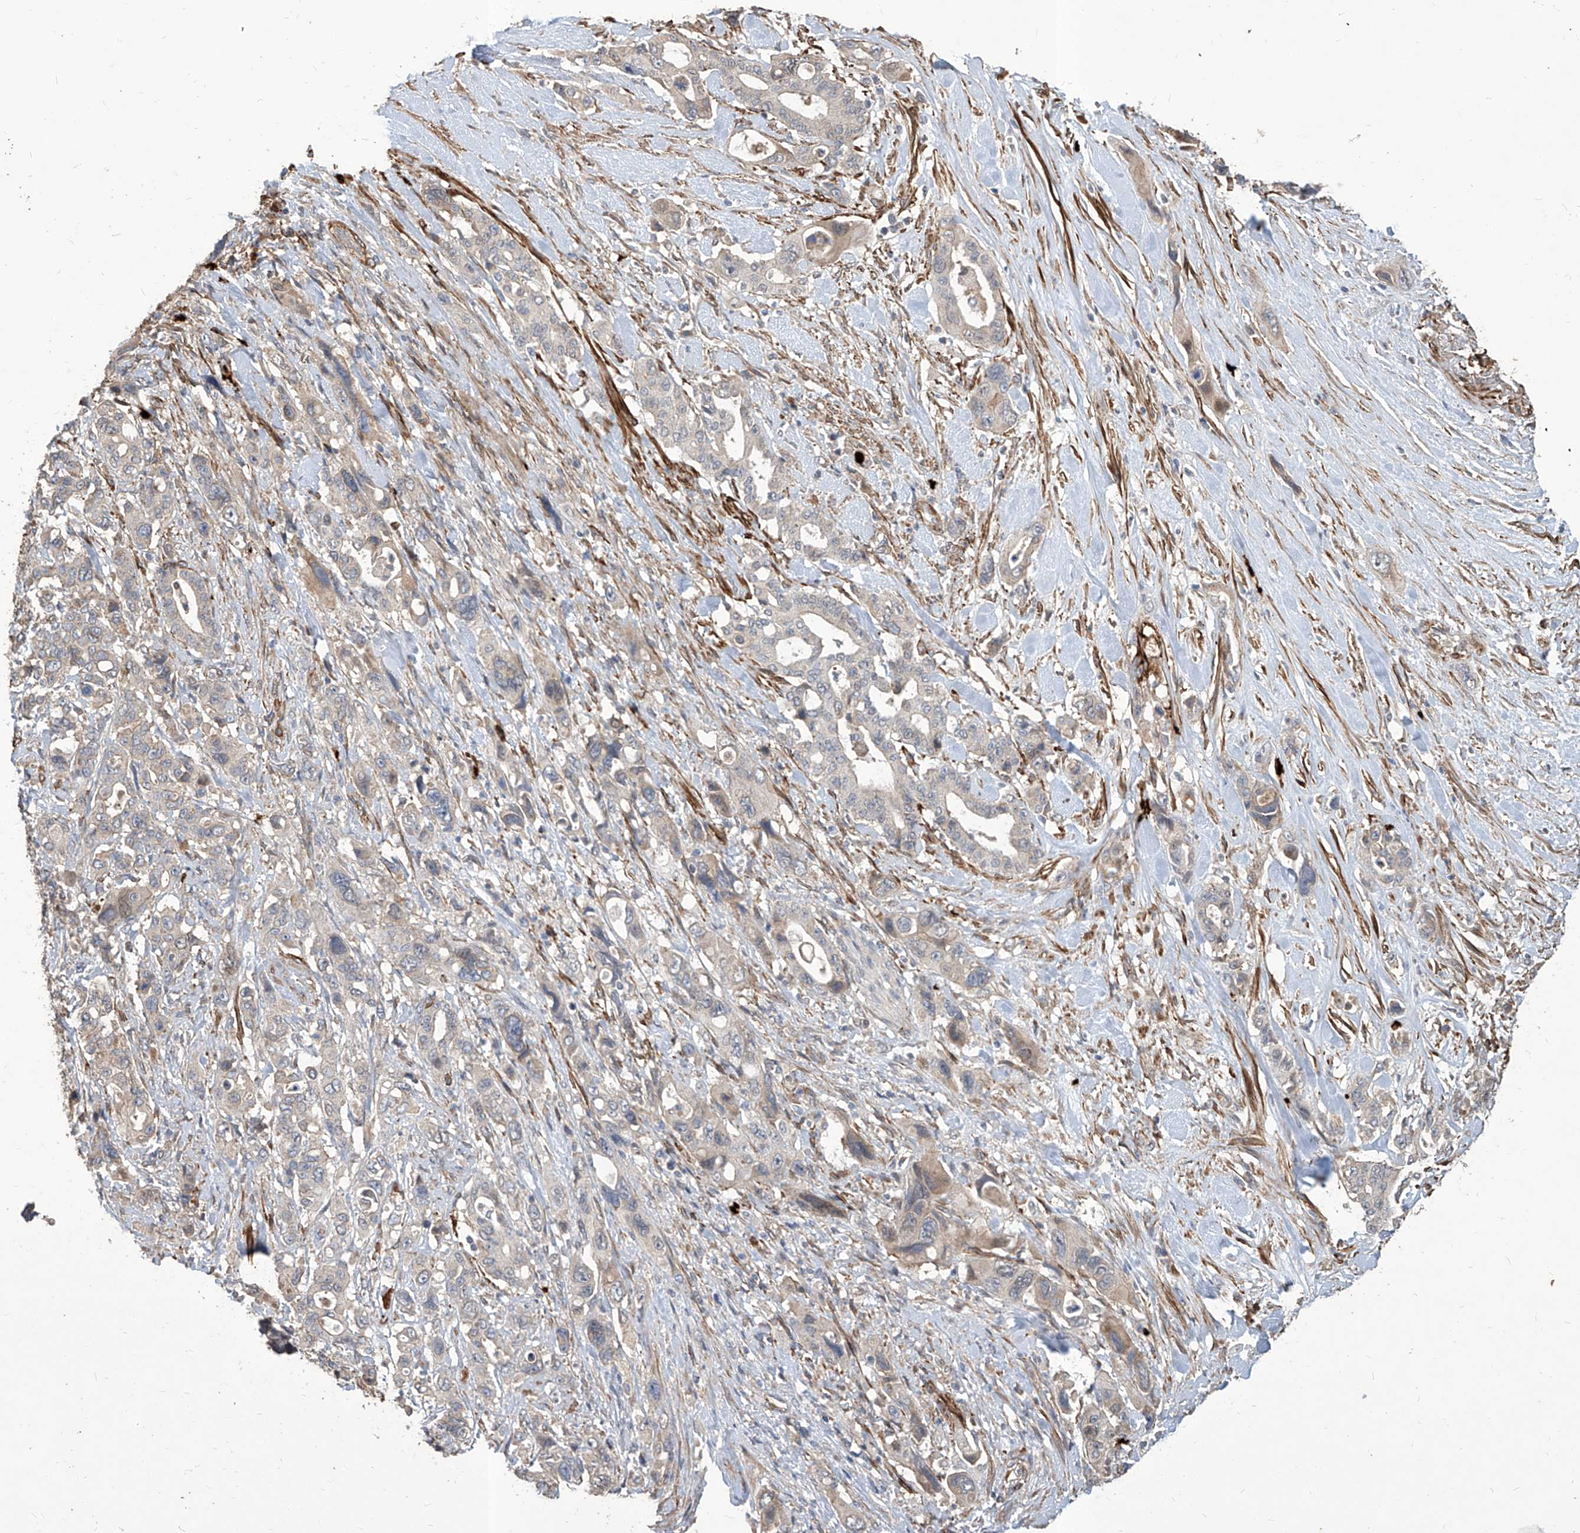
{"staining": {"intensity": "weak", "quantity": "<25%", "location": "cytoplasmic/membranous"}, "tissue": "pancreatic cancer", "cell_type": "Tumor cells", "image_type": "cancer", "snomed": [{"axis": "morphology", "description": "Adenocarcinoma, NOS"}, {"axis": "topography", "description": "Pancreas"}], "caption": "Tumor cells are negative for protein expression in human pancreatic cancer (adenocarcinoma).", "gene": "FAM83B", "patient": {"sex": "male", "age": 46}}